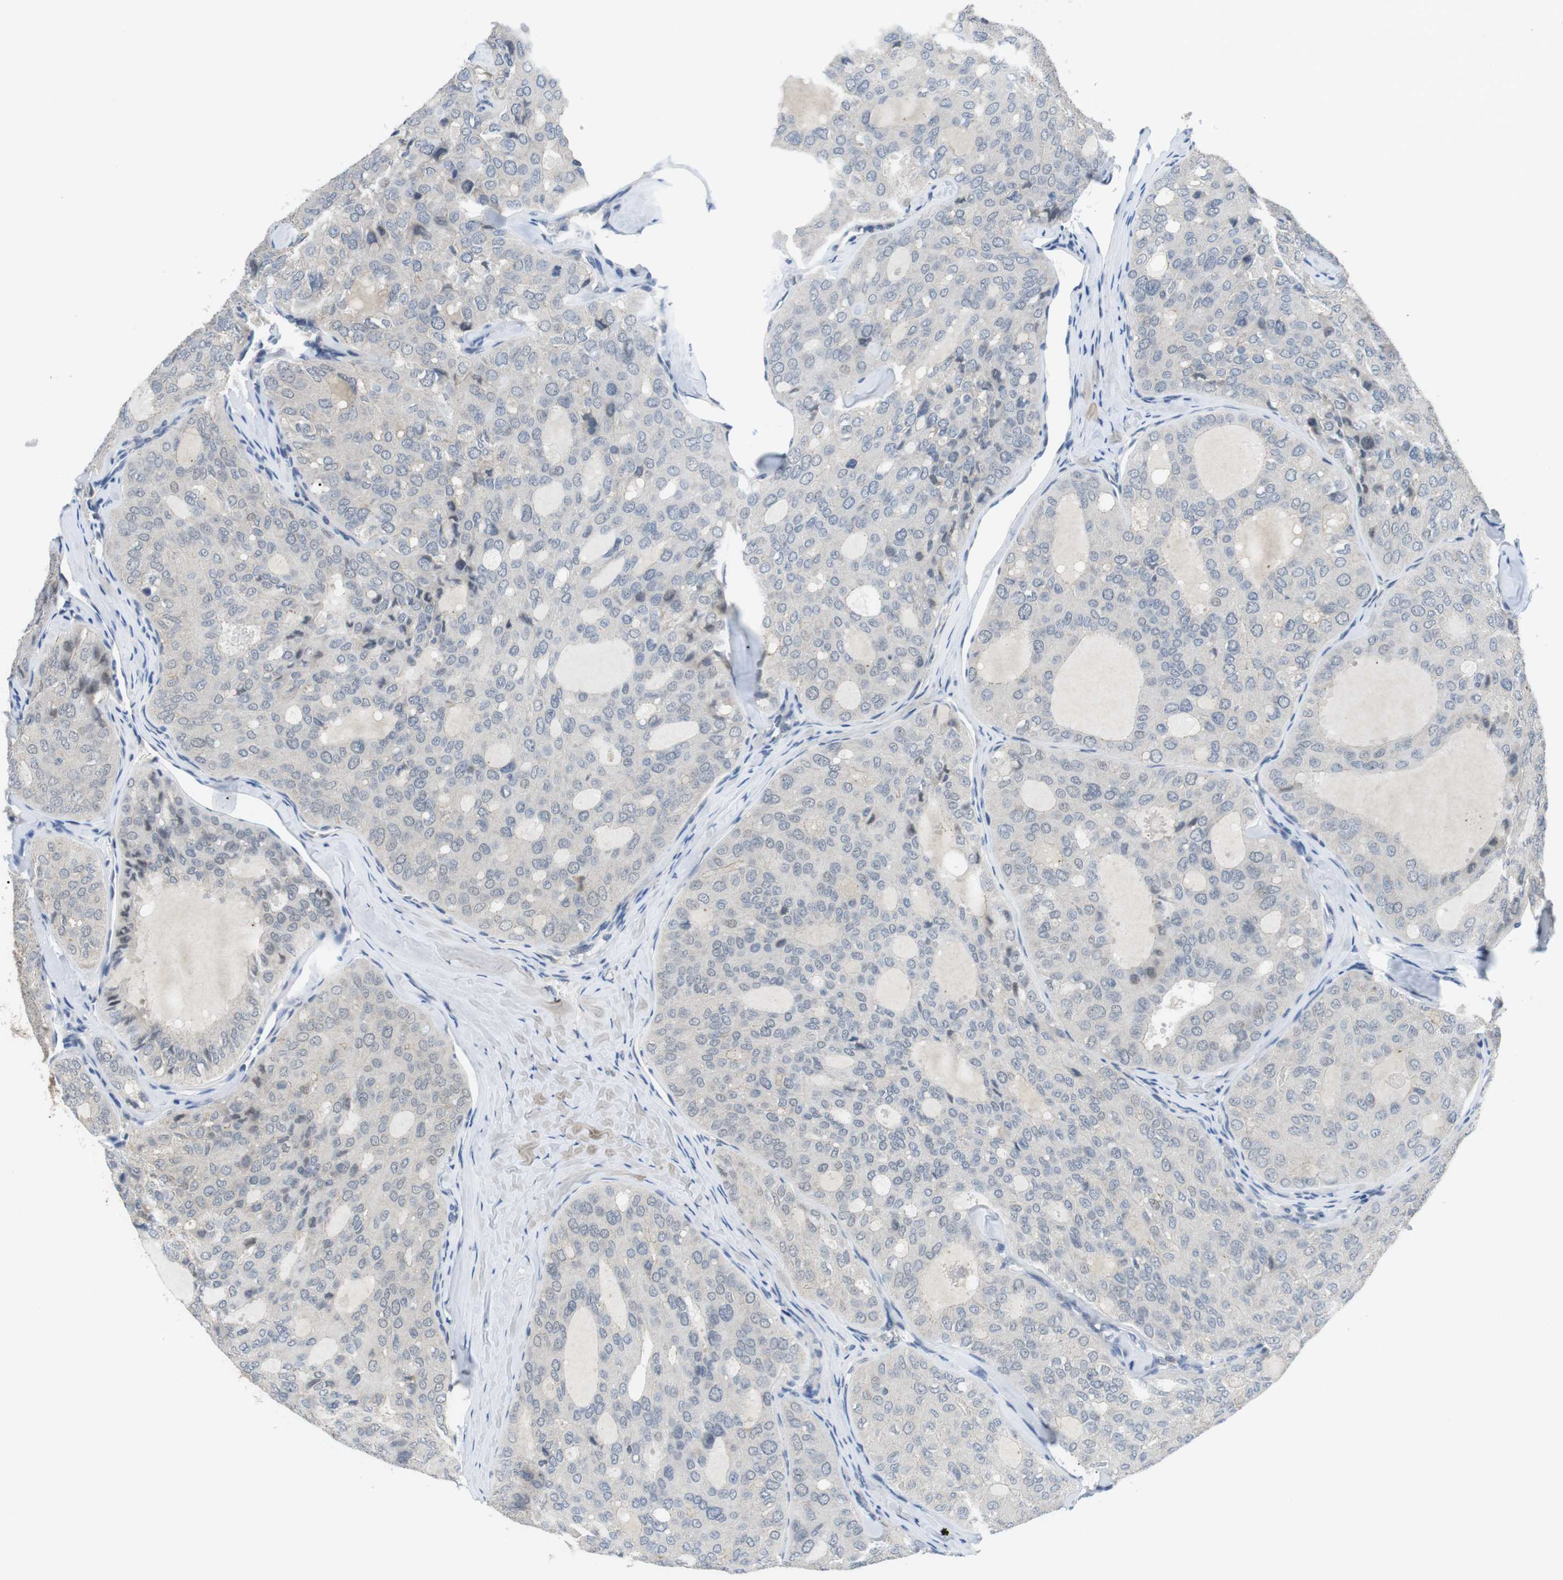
{"staining": {"intensity": "negative", "quantity": "none", "location": "none"}, "tissue": "thyroid cancer", "cell_type": "Tumor cells", "image_type": "cancer", "snomed": [{"axis": "morphology", "description": "Follicular adenoma carcinoma, NOS"}, {"axis": "topography", "description": "Thyroid gland"}], "caption": "A high-resolution image shows IHC staining of thyroid cancer (follicular adenoma carcinoma), which exhibits no significant expression in tumor cells.", "gene": "NECTIN1", "patient": {"sex": "male", "age": 75}}